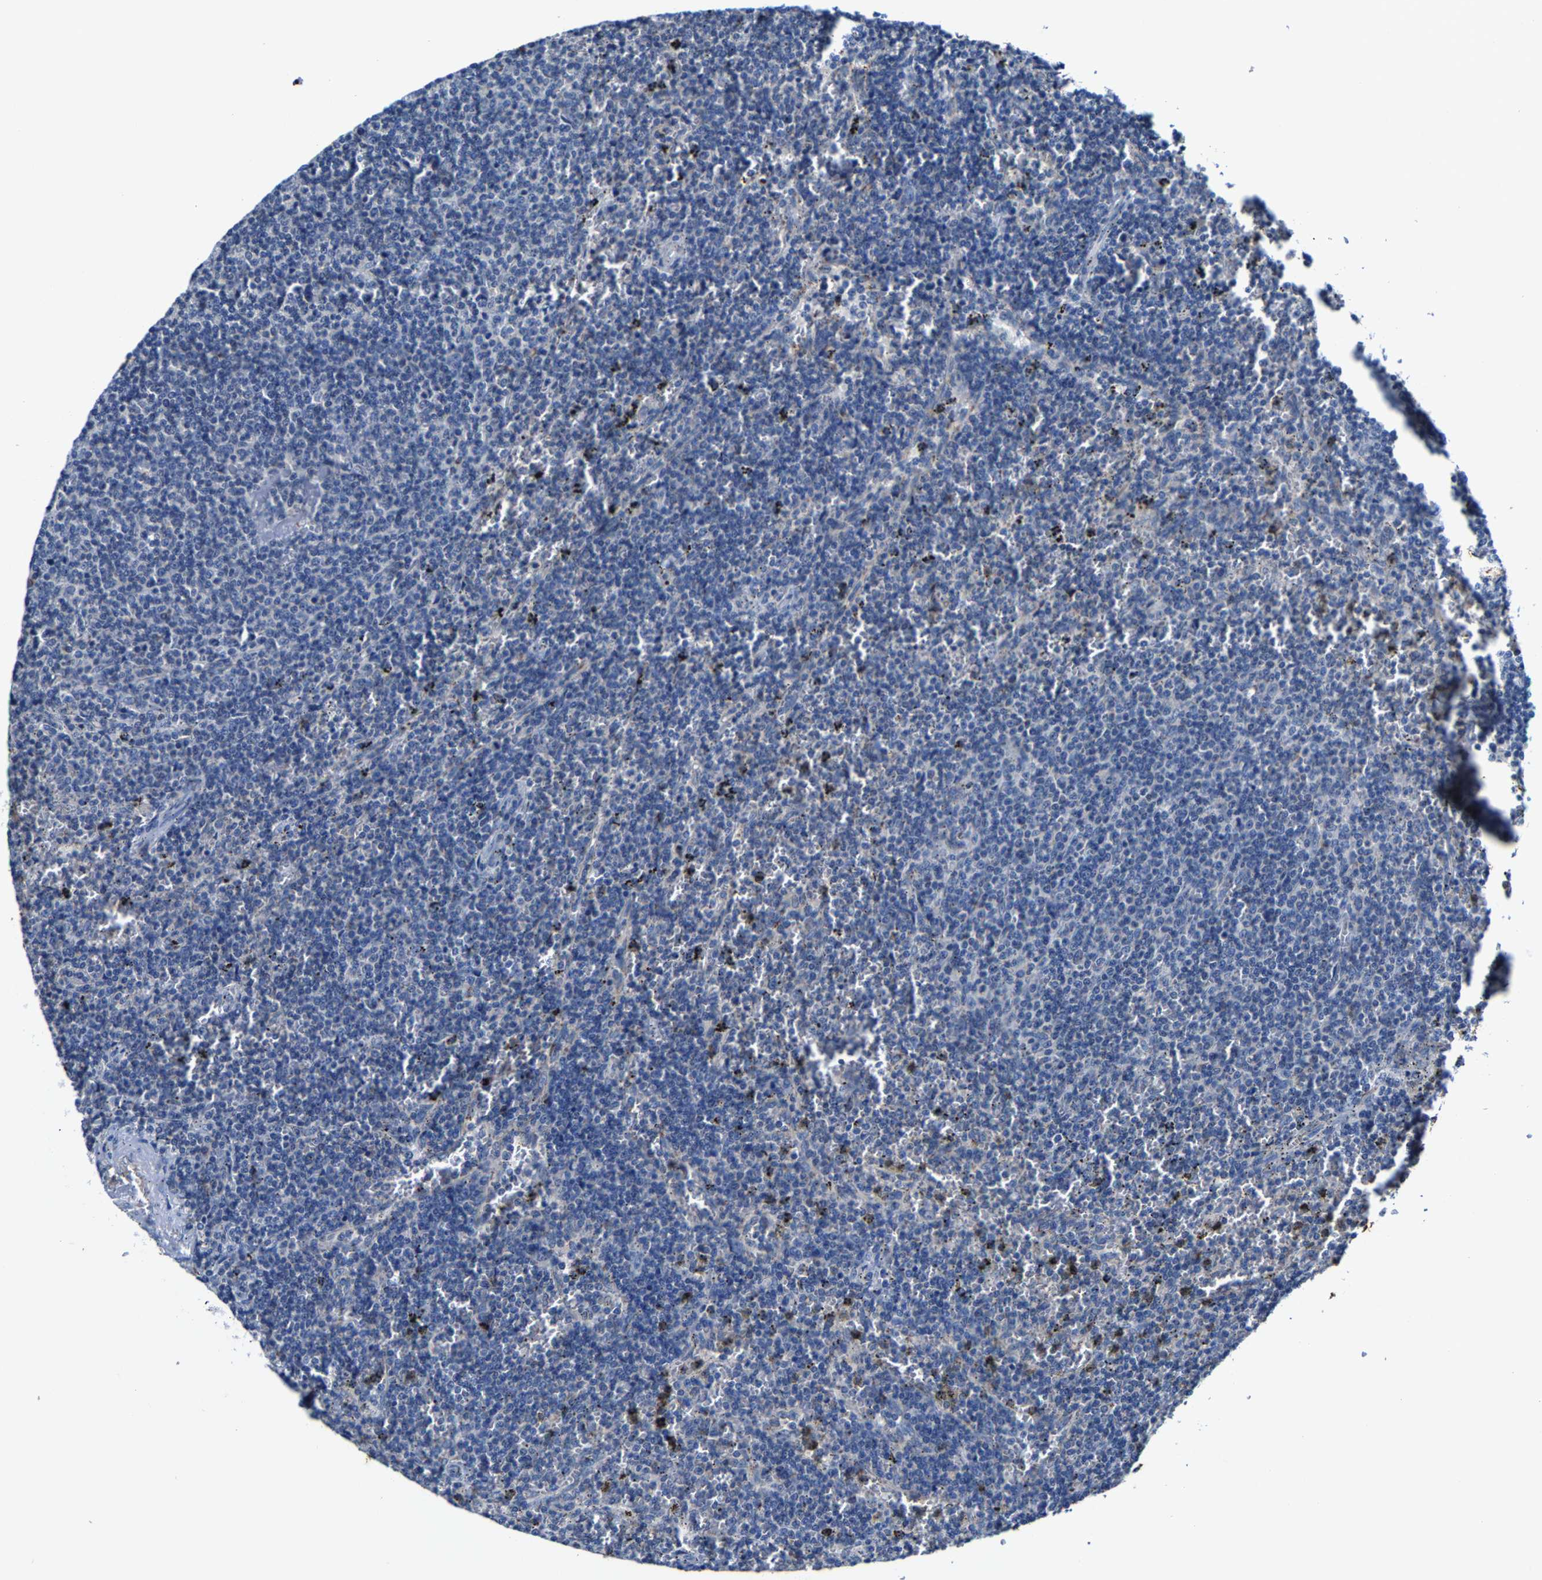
{"staining": {"intensity": "negative", "quantity": "none", "location": "none"}, "tissue": "lymphoma", "cell_type": "Tumor cells", "image_type": "cancer", "snomed": [{"axis": "morphology", "description": "Malignant lymphoma, non-Hodgkin's type, Low grade"}, {"axis": "topography", "description": "Spleen"}], "caption": "This is an immunohistochemistry (IHC) micrograph of human lymphoma. There is no positivity in tumor cells.", "gene": "SLC25A25", "patient": {"sex": "female", "age": 50}}